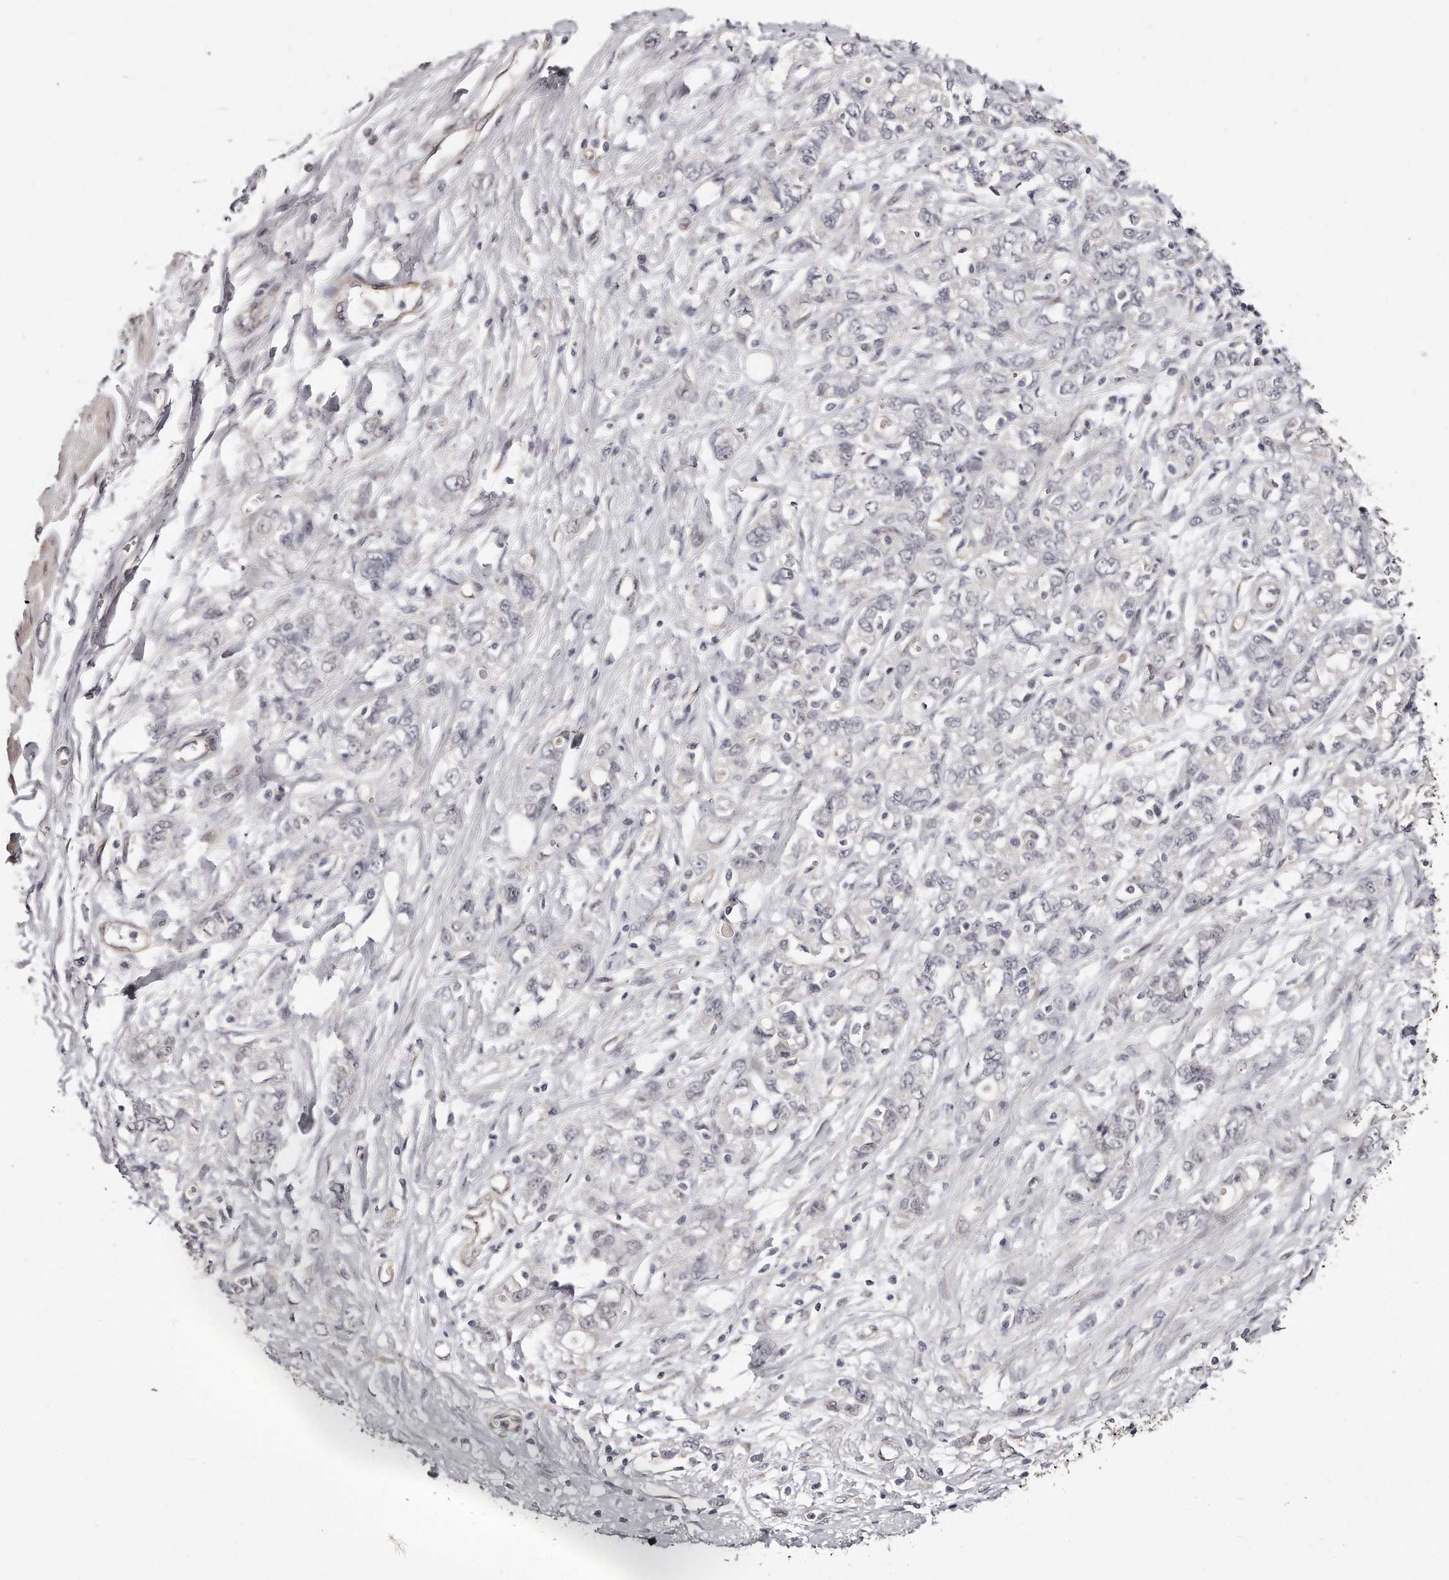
{"staining": {"intensity": "negative", "quantity": "none", "location": "none"}, "tissue": "stomach cancer", "cell_type": "Tumor cells", "image_type": "cancer", "snomed": [{"axis": "morphology", "description": "Adenocarcinoma, NOS"}, {"axis": "topography", "description": "Stomach"}], "caption": "Tumor cells show no significant protein positivity in stomach cancer. Brightfield microscopy of immunohistochemistry stained with DAB (3,3'-diaminobenzidine) (brown) and hematoxylin (blue), captured at high magnification.", "gene": "CASZ1", "patient": {"sex": "female", "age": 76}}